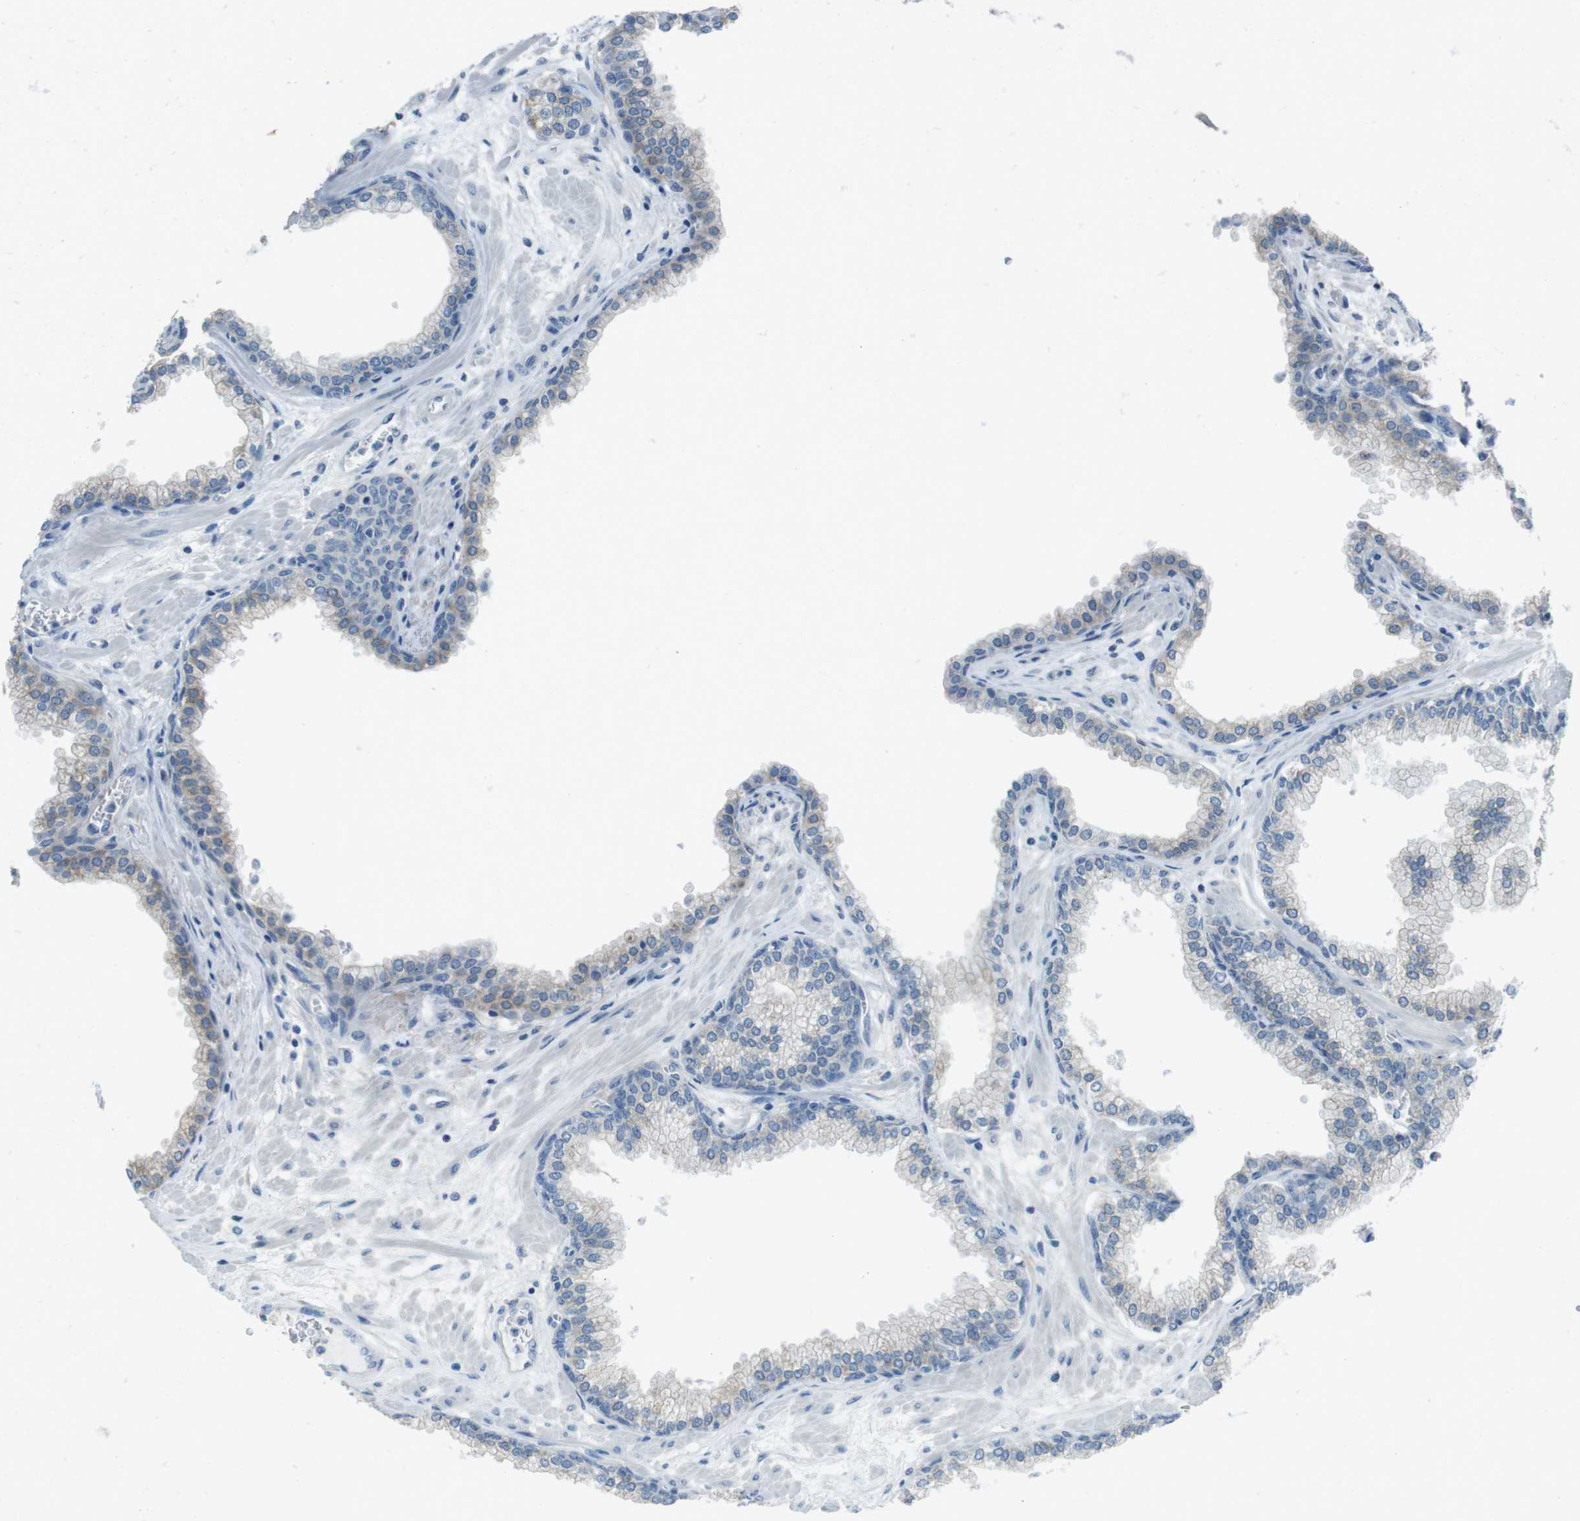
{"staining": {"intensity": "negative", "quantity": "none", "location": "none"}, "tissue": "prostate", "cell_type": "Glandular cells", "image_type": "normal", "snomed": [{"axis": "morphology", "description": "Normal tissue, NOS"}, {"axis": "morphology", "description": "Urothelial carcinoma, Low grade"}, {"axis": "topography", "description": "Urinary bladder"}, {"axis": "topography", "description": "Prostate"}], "caption": "This is a micrograph of immunohistochemistry staining of benign prostate, which shows no staining in glandular cells. Nuclei are stained in blue.", "gene": "ENTPD7", "patient": {"sex": "male", "age": 60}}